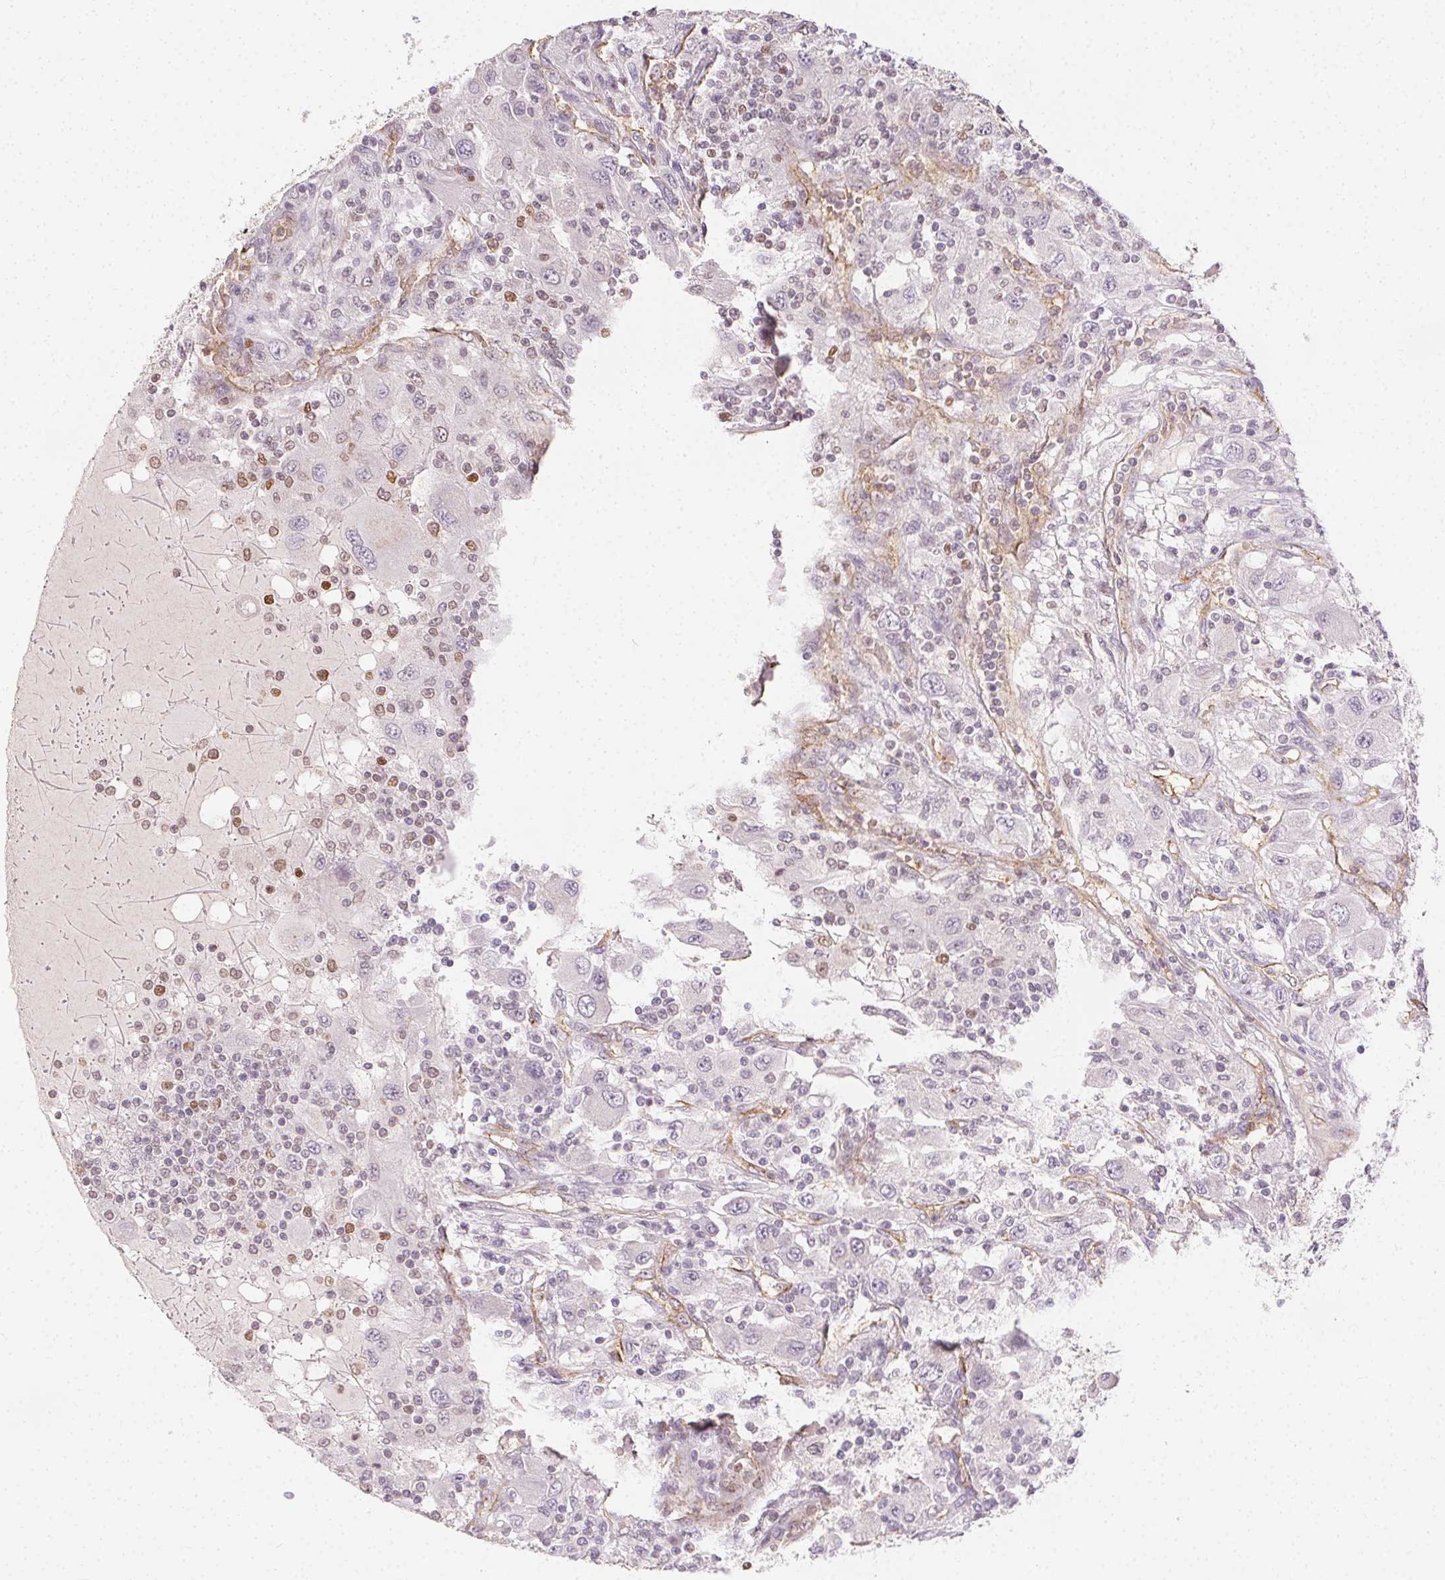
{"staining": {"intensity": "negative", "quantity": "none", "location": "none"}, "tissue": "renal cancer", "cell_type": "Tumor cells", "image_type": "cancer", "snomed": [{"axis": "morphology", "description": "Adenocarcinoma, NOS"}, {"axis": "topography", "description": "Kidney"}], "caption": "This is an IHC micrograph of human renal adenocarcinoma. There is no positivity in tumor cells.", "gene": "PODXL", "patient": {"sex": "female", "age": 67}}